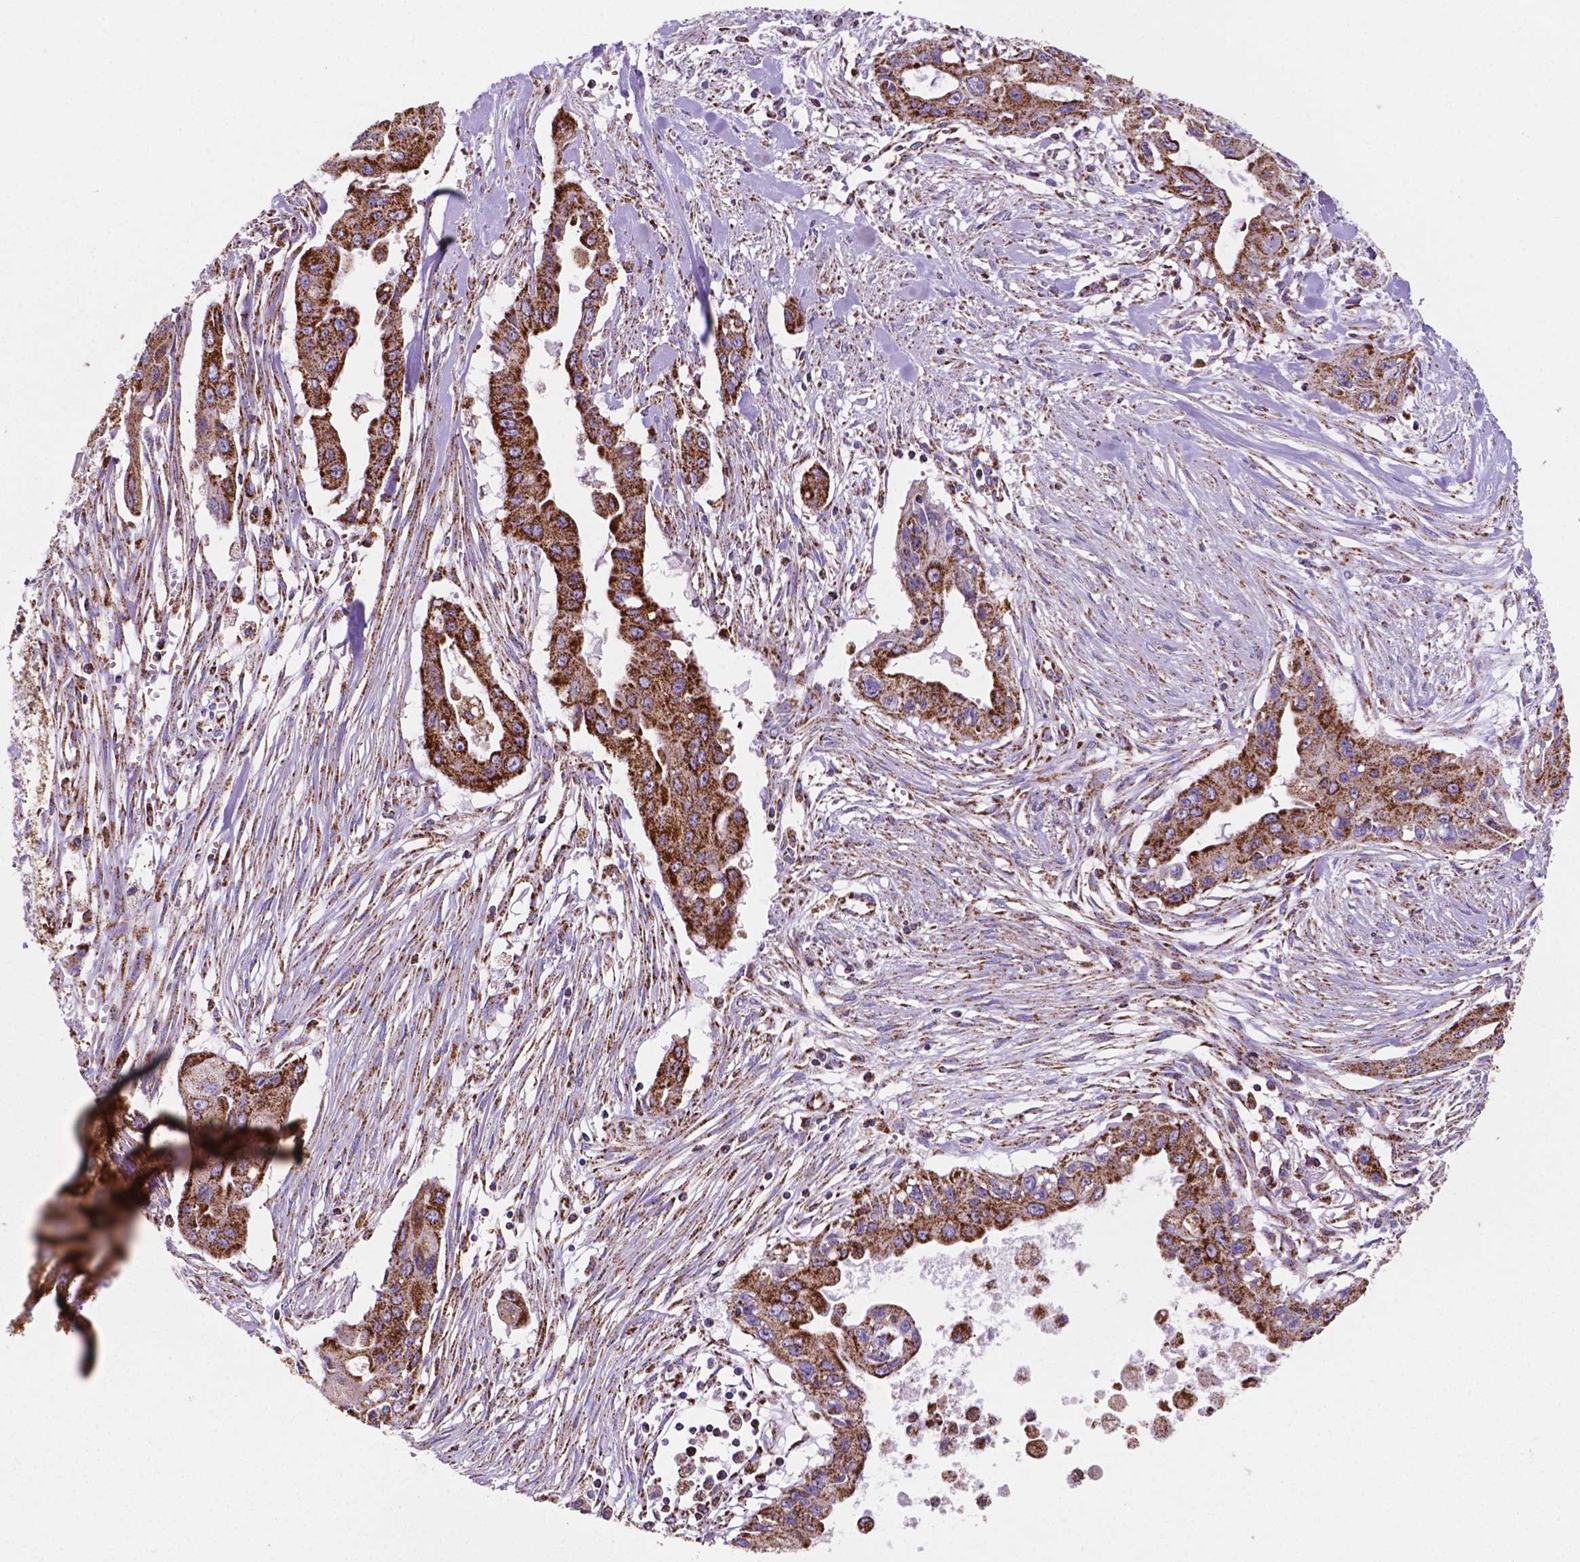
{"staining": {"intensity": "strong", "quantity": ">75%", "location": "cytoplasmic/membranous"}, "tissue": "pancreatic cancer", "cell_type": "Tumor cells", "image_type": "cancer", "snomed": [{"axis": "morphology", "description": "Adenocarcinoma, NOS"}, {"axis": "topography", "description": "Pancreas"}], "caption": "The immunohistochemical stain shows strong cytoplasmic/membranous positivity in tumor cells of pancreatic cancer tissue.", "gene": "HSPD1", "patient": {"sex": "male", "age": 60}}